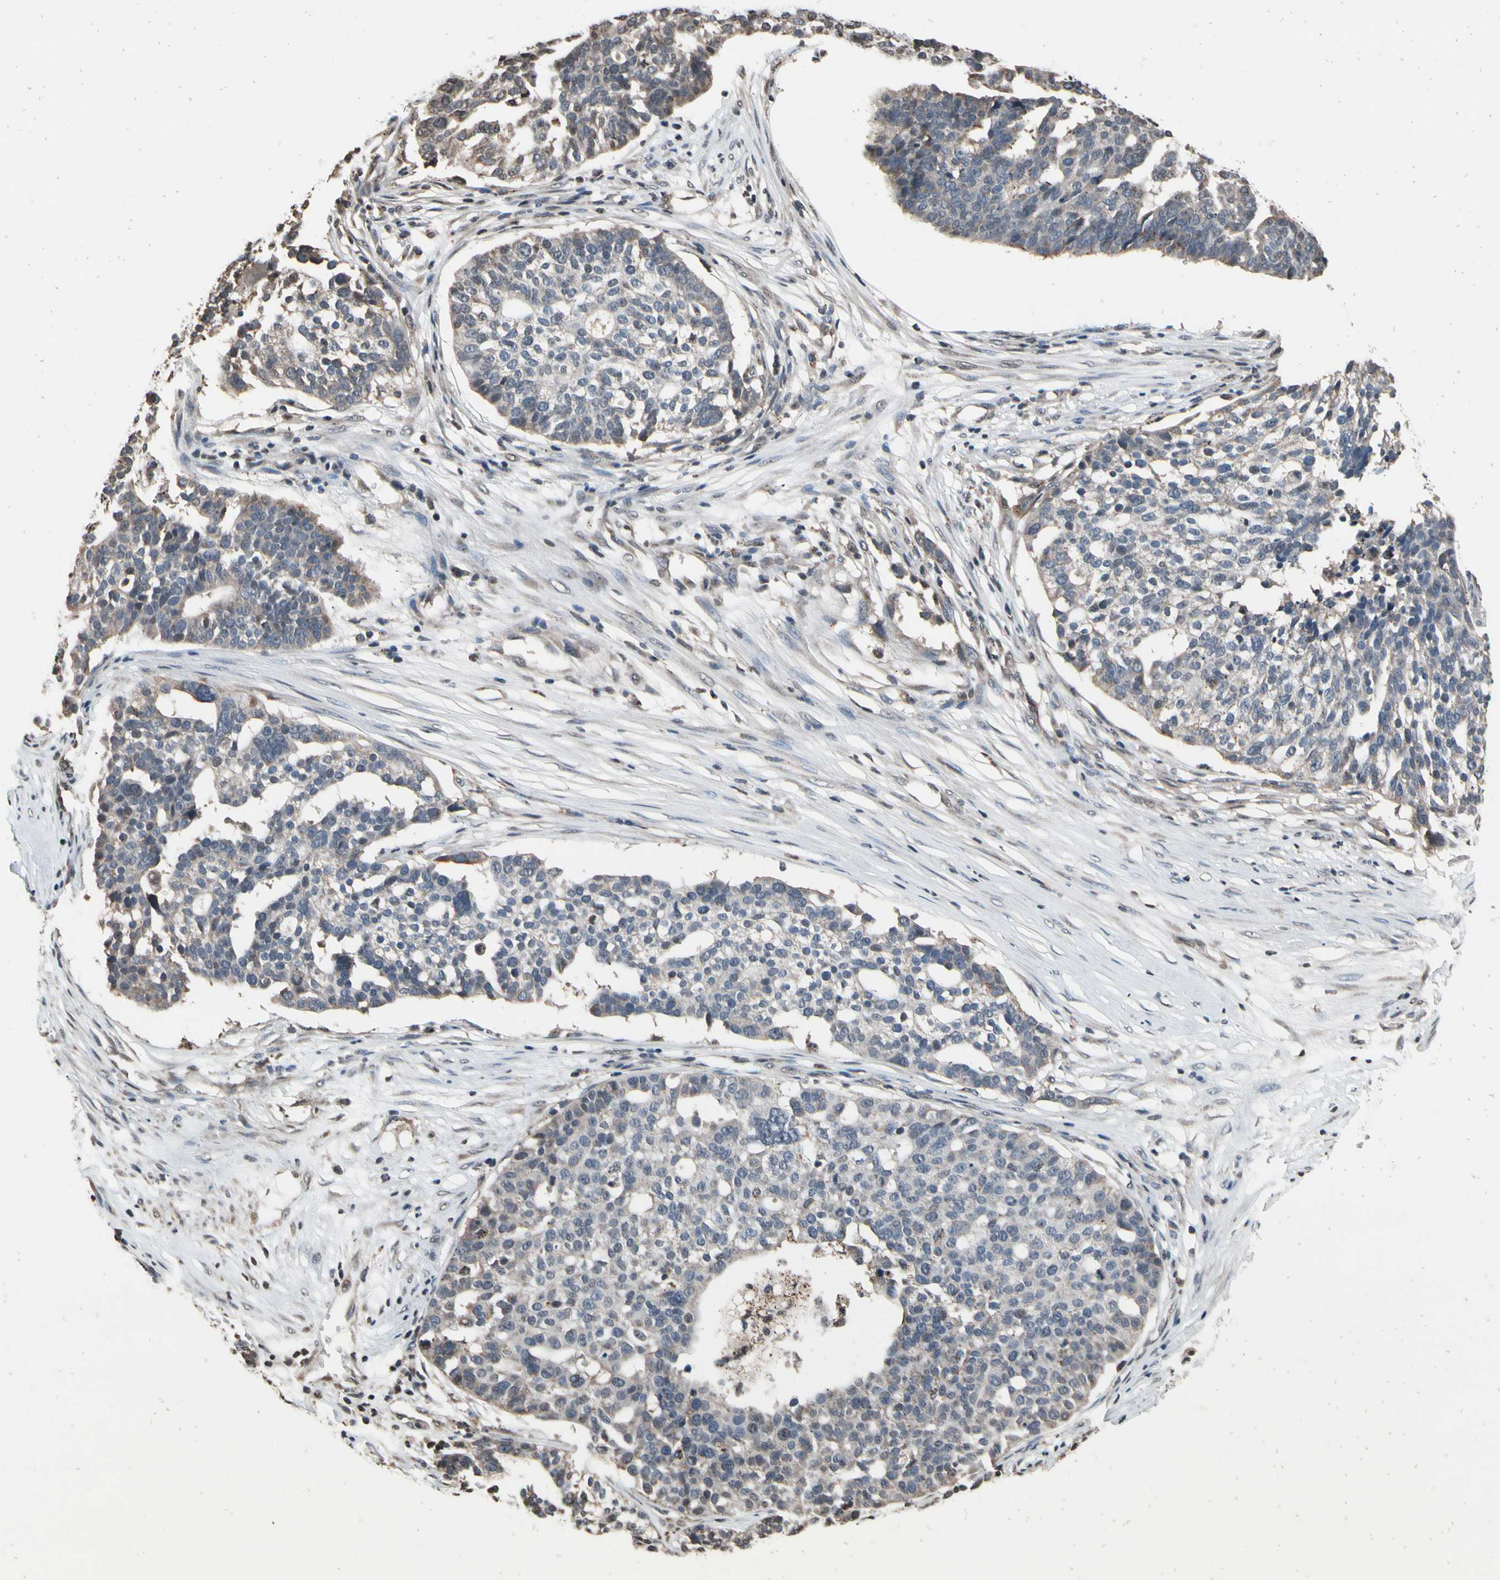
{"staining": {"intensity": "weak", "quantity": "25%-75%", "location": "cytoplasmic/membranous"}, "tissue": "ovarian cancer", "cell_type": "Tumor cells", "image_type": "cancer", "snomed": [{"axis": "morphology", "description": "Cystadenocarcinoma, serous, NOS"}, {"axis": "topography", "description": "Ovary"}], "caption": "Immunohistochemistry of human ovarian cancer displays low levels of weak cytoplasmic/membranous positivity in about 25%-75% of tumor cells.", "gene": "HIPK2", "patient": {"sex": "female", "age": 59}}